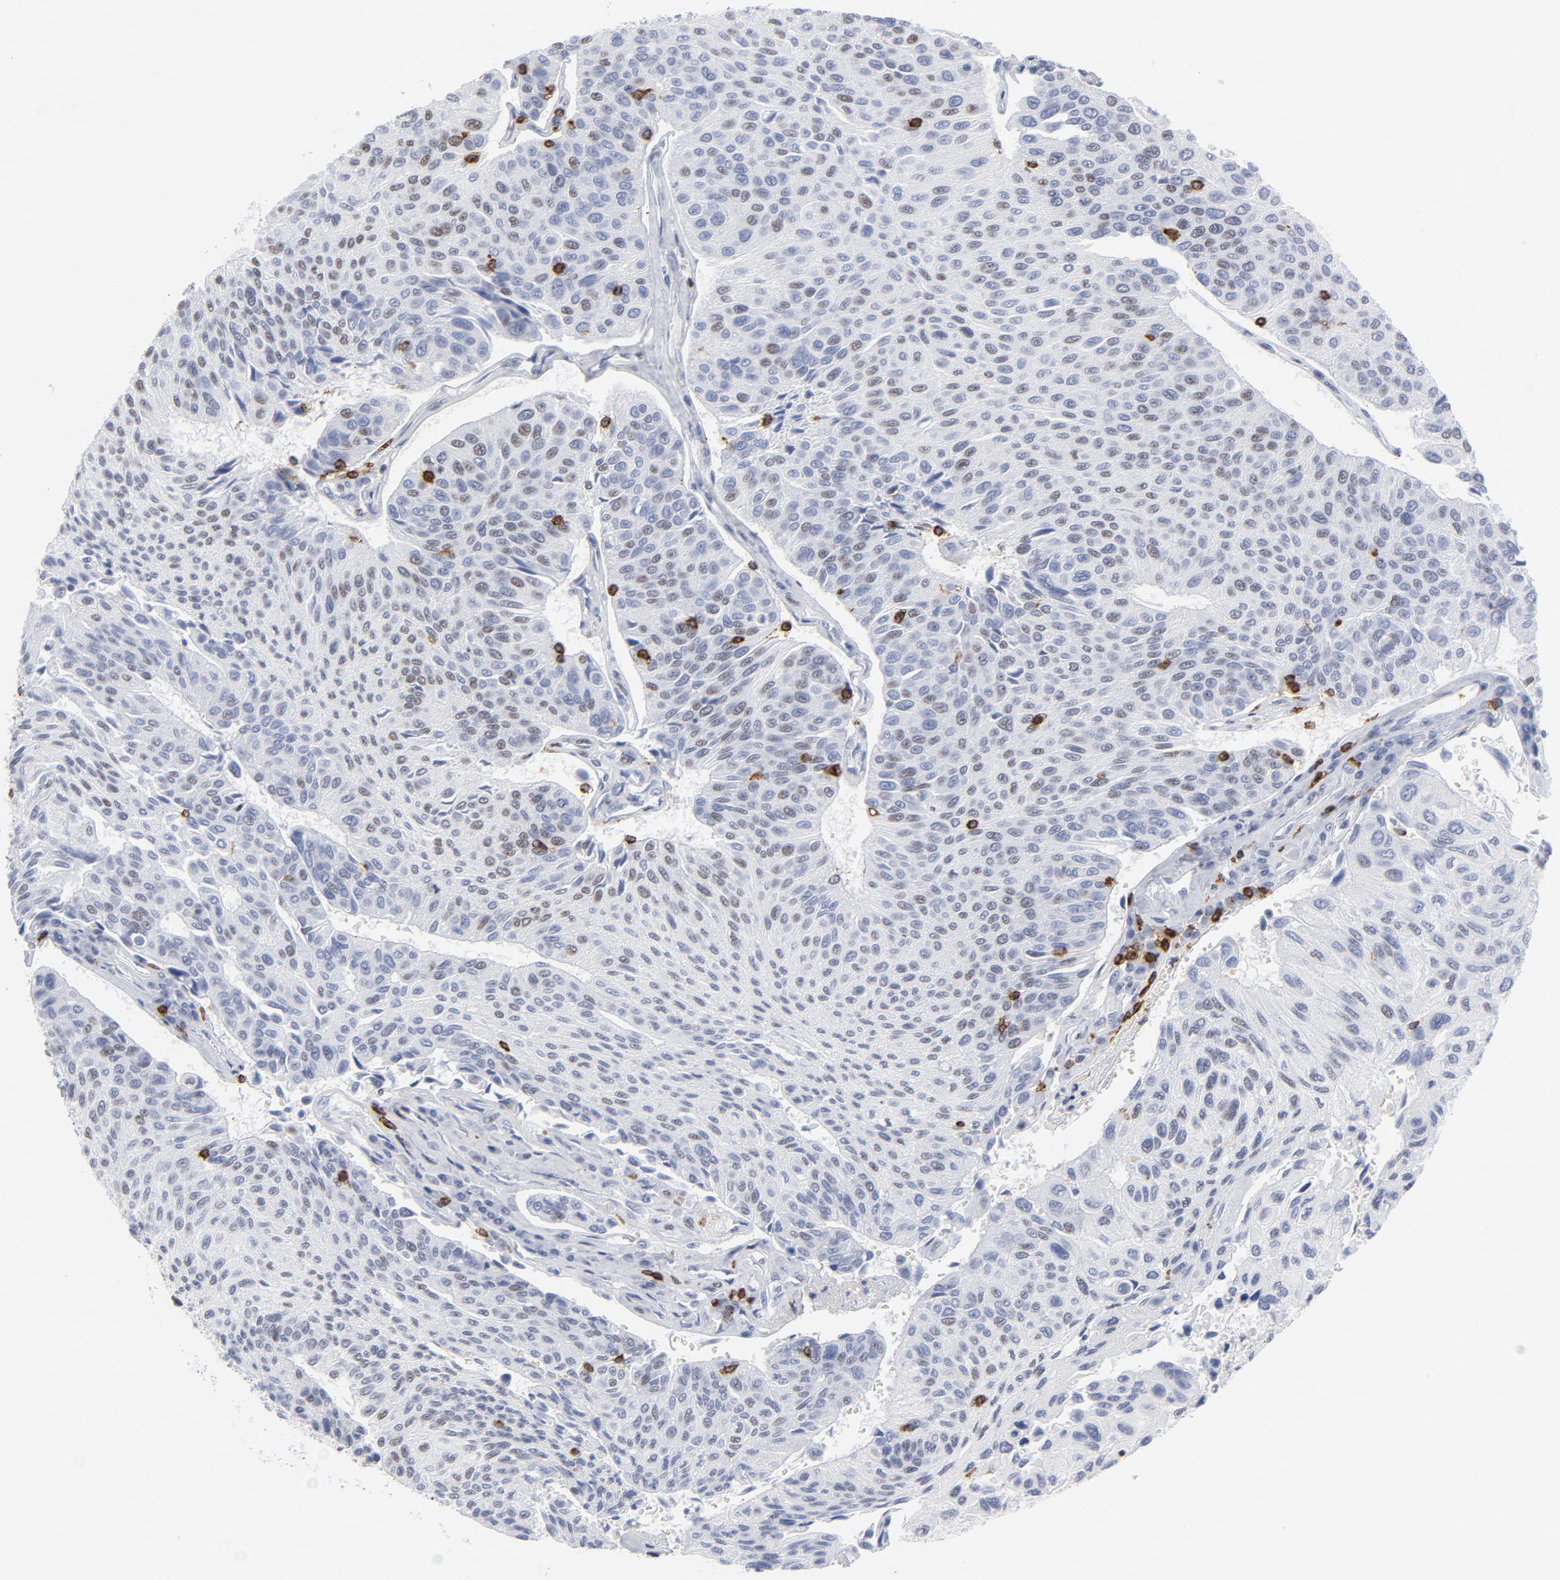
{"staining": {"intensity": "weak", "quantity": "<25%", "location": "nuclear"}, "tissue": "urothelial cancer", "cell_type": "Tumor cells", "image_type": "cancer", "snomed": [{"axis": "morphology", "description": "Urothelial carcinoma, High grade"}, {"axis": "topography", "description": "Urinary bladder"}], "caption": "Immunohistochemistry photomicrograph of human urothelial cancer stained for a protein (brown), which reveals no positivity in tumor cells.", "gene": "CD2", "patient": {"sex": "male", "age": 66}}